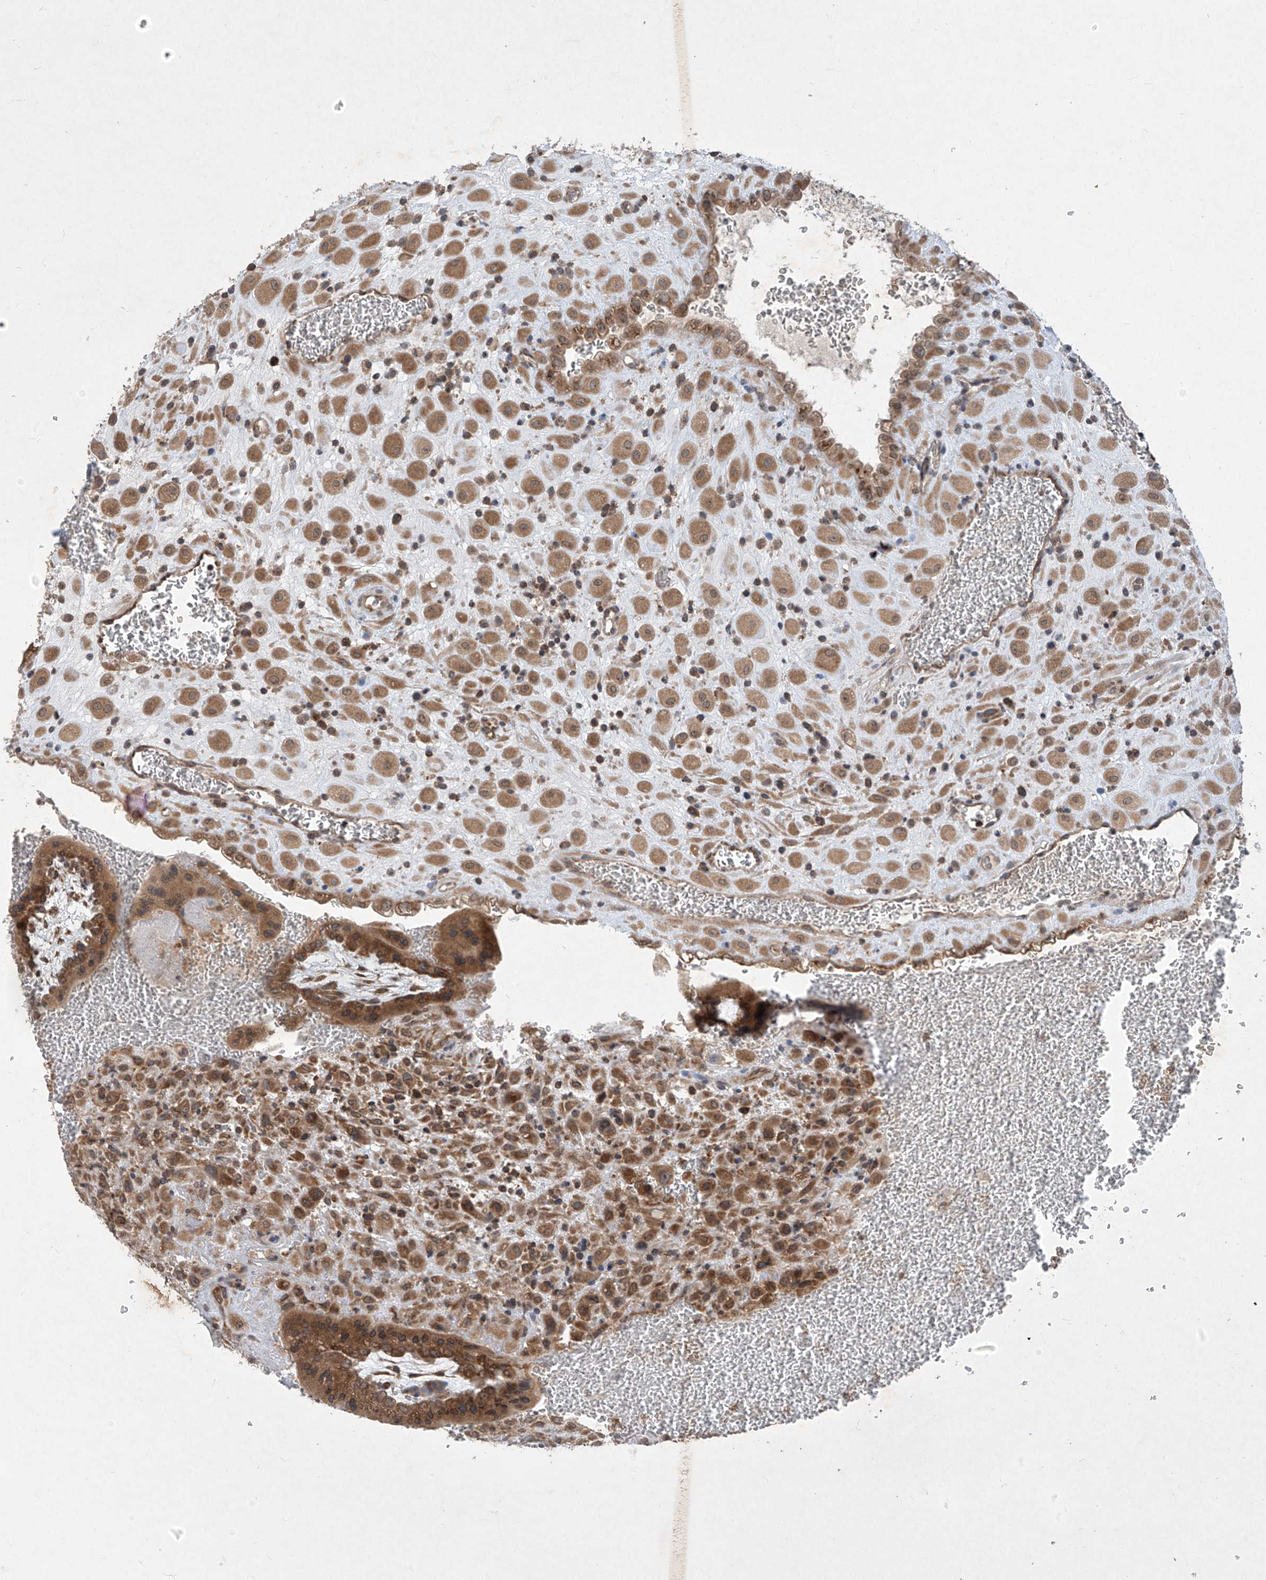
{"staining": {"intensity": "moderate", "quantity": ">75%", "location": "cytoplasmic/membranous"}, "tissue": "placenta", "cell_type": "Decidual cells", "image_type": "normal", "snomed": [{"axis": "morphology", "description": "Normal tissue, NOS"}, {"axis": "topography", "description": "Placenta"}], "caption": "Moderate cytoplasmic/membranous staining is appreciated in approximately >75% of decidual cells in normal placenta.", "gene": "RPL34", "patient": {"sex": "female", "age": 35}}